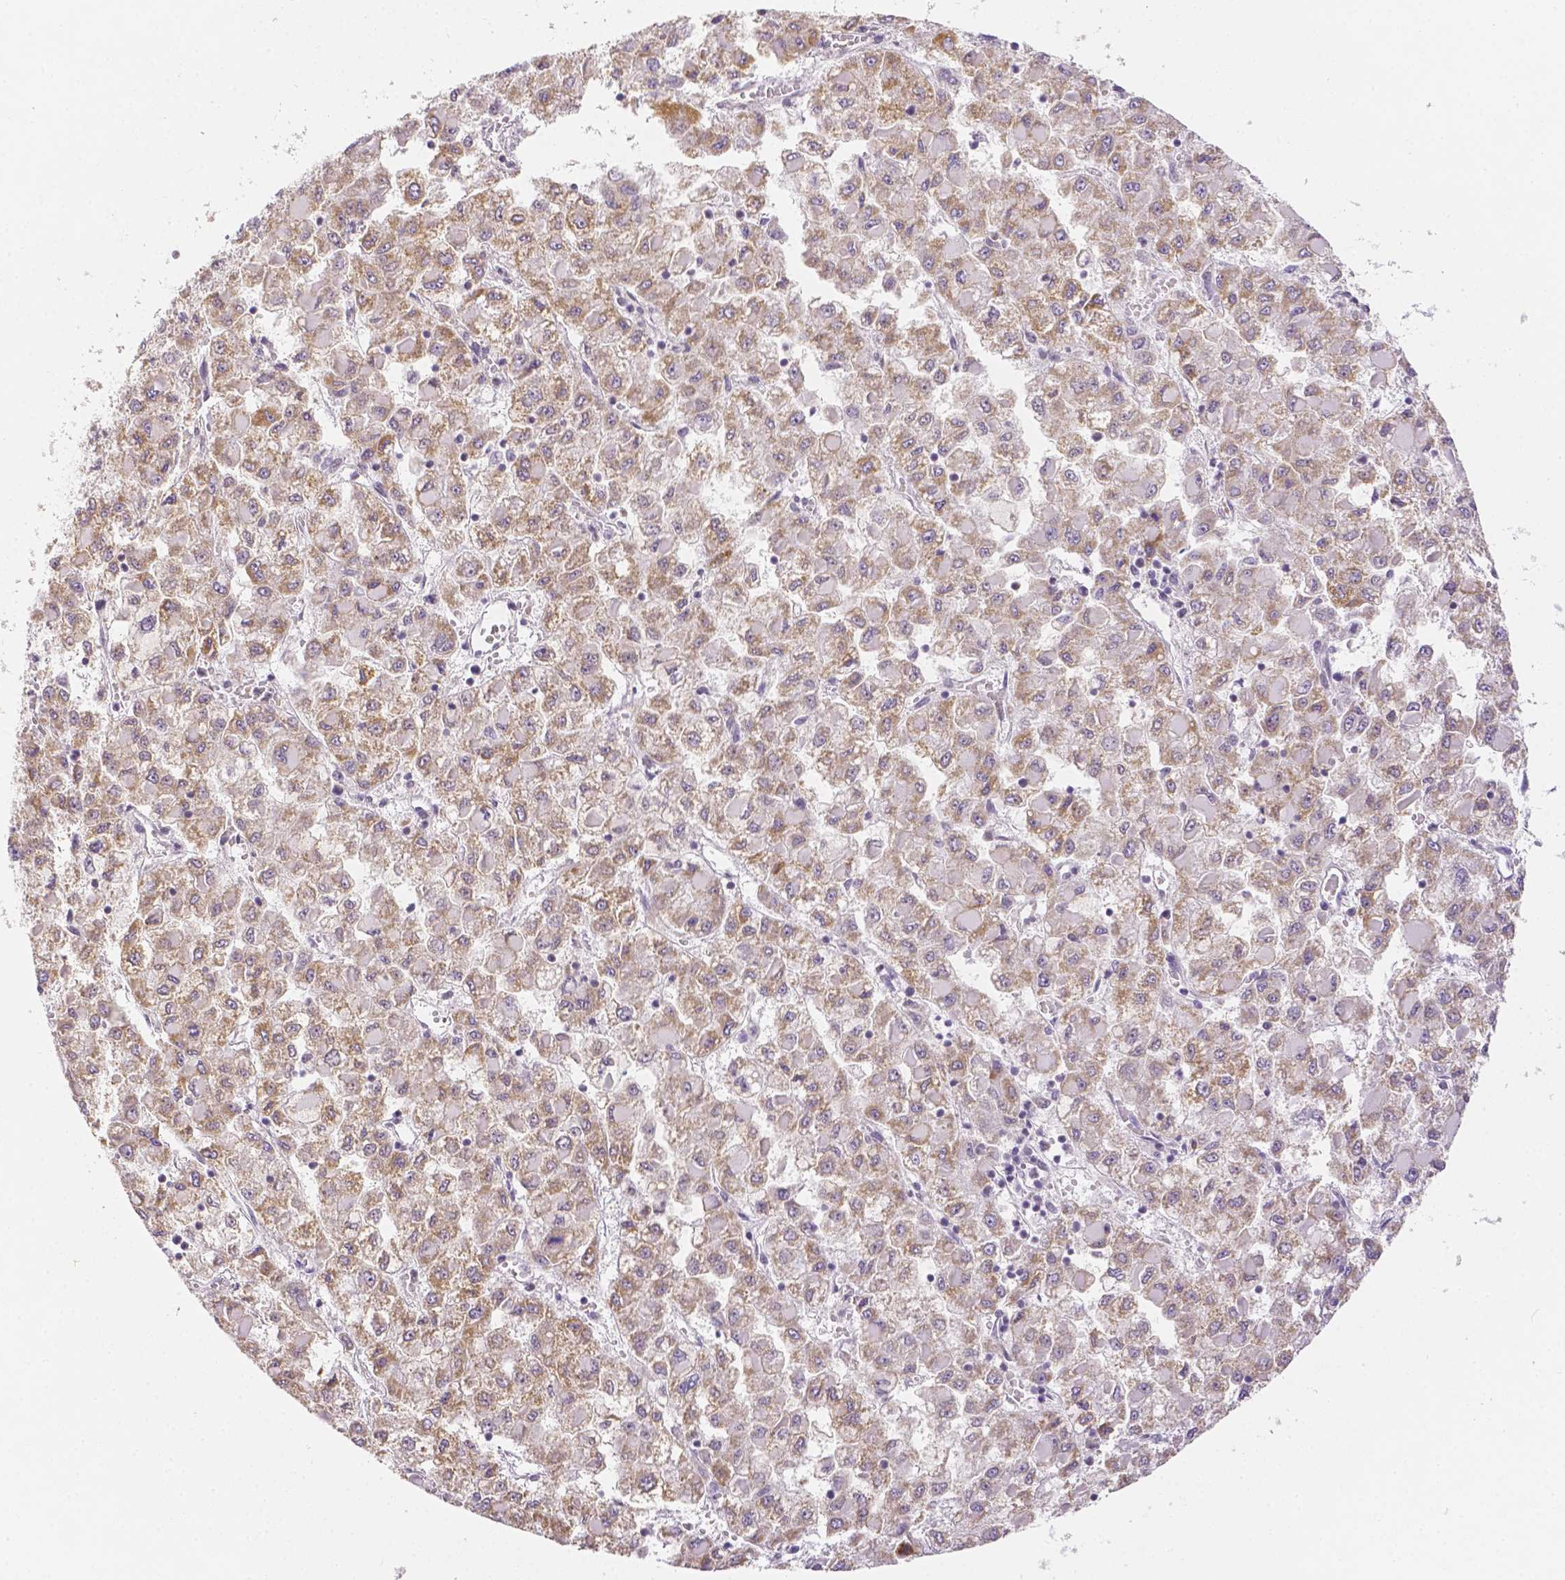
{"staining": {"intensity": "weak", "quantity": "25%-75%", "location": "cytoplasmic/membranous"}, "tissue": "liver cancer", "cell_type": "Tumor cells", "image_type": "cancer", "snomed": [{"axis": "morphology", "description": "Carcinoma, Hepatocellular, NOS"}, {"axis": "topography", "description": "Liver"}], "caption": "Liver cancer (hepatocellular carcinoma) stained with a brown dye shows weak cytoplasmic/membranous positive staining in approximately 25%-75% of tumor cells.", "gene": "ZNF280B", "patient": {"sex": "male", "age": 40}}